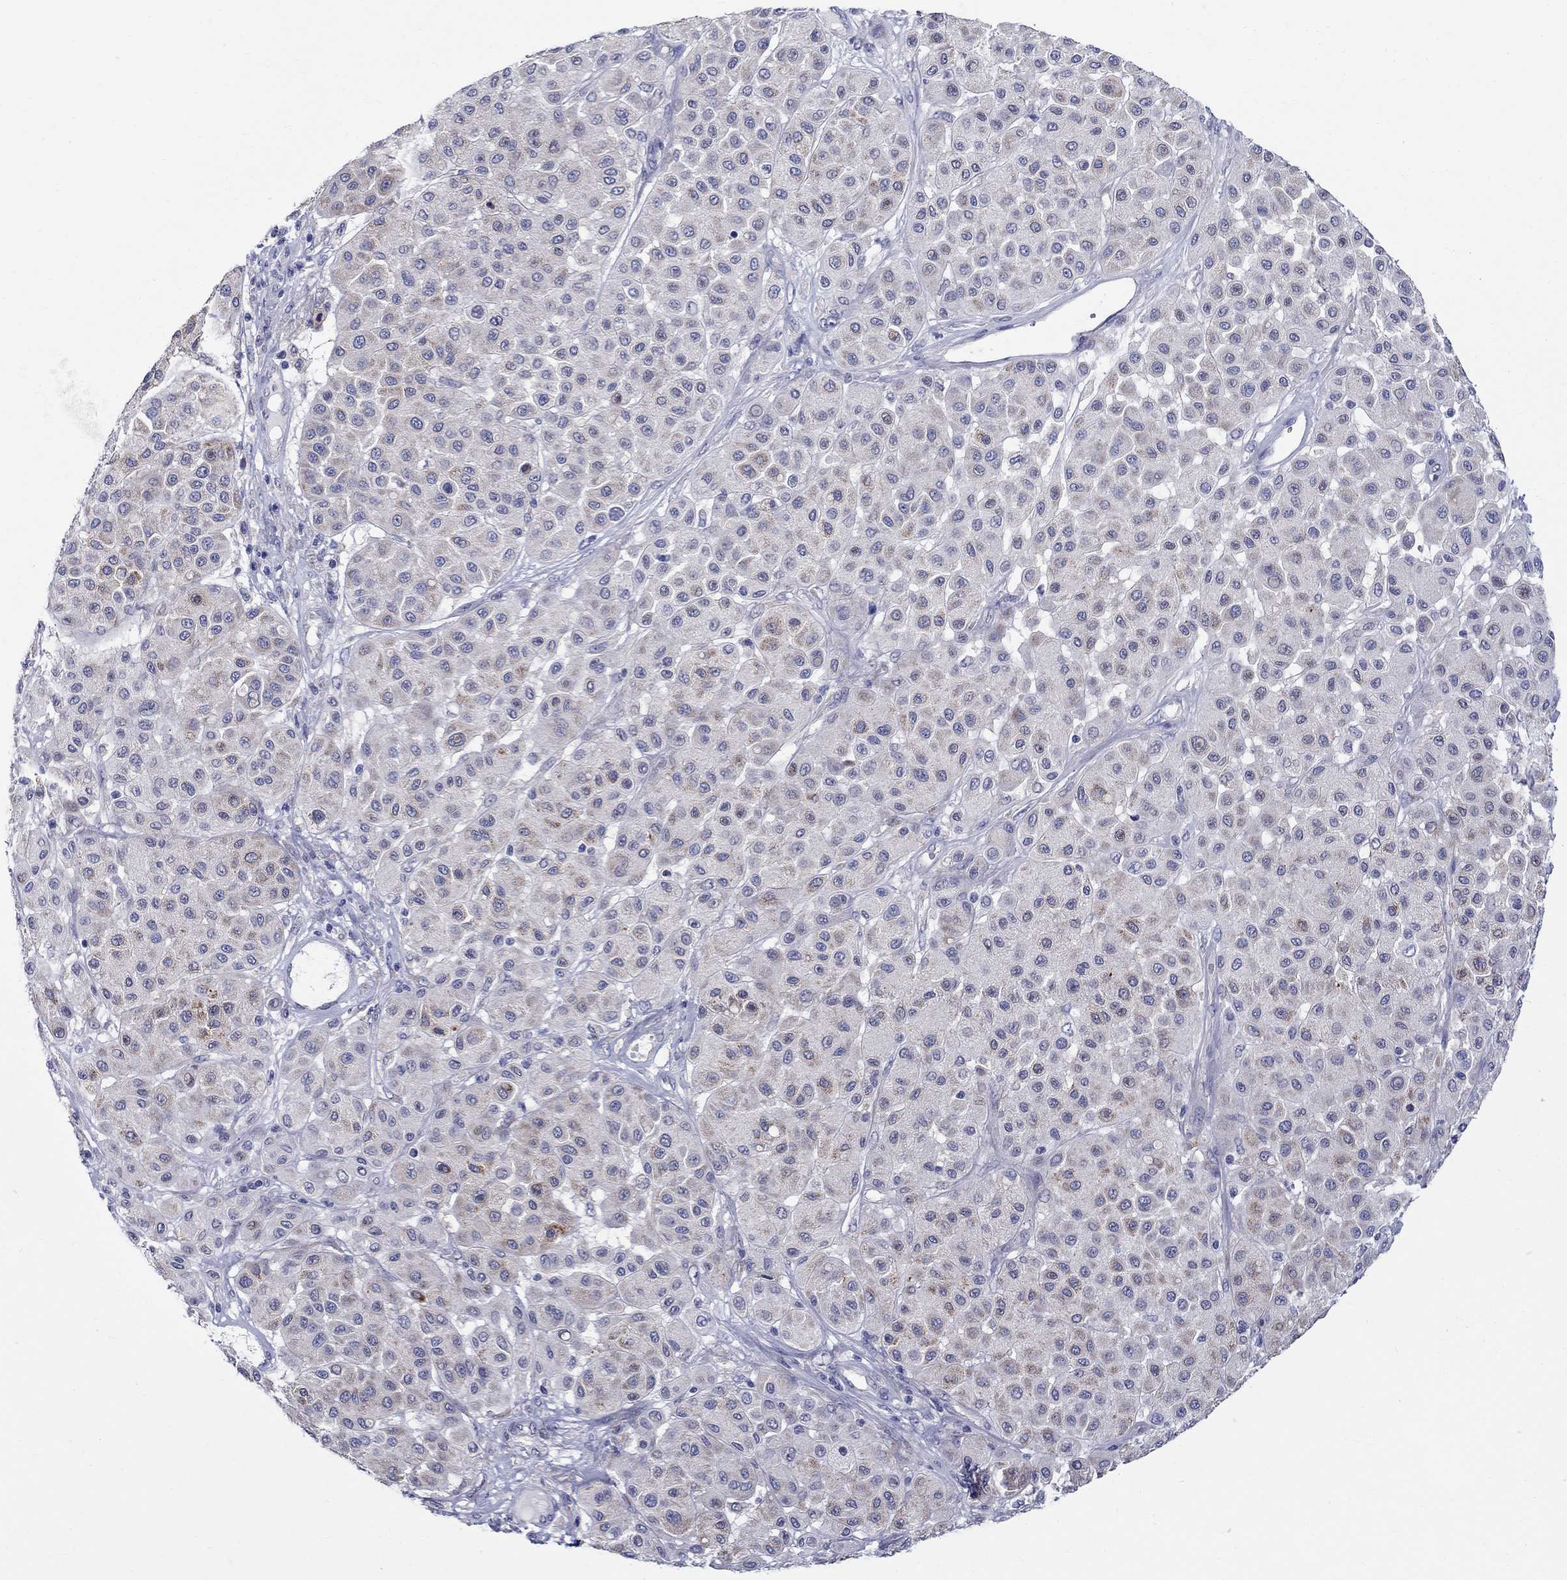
{"staining": {"intensity": "negative", "quantity": "none", "location": "none"}, "tissue": "melanoma", "cell_type": "Tumor cells", "image_type": "cancer", "snomed": [{"axis": "morphology", "description": "Malignant melanoma, Metastatic site"}, {"axis": "topography", "description": "Smooth muscle"}], "caption": "There is no significant staining in tumor cells of melanoma. (DAB immunohistochemistry (IHC), high magnification).", "gene": "QRFPR", "patient": {"sex": "male", "age": 41}}